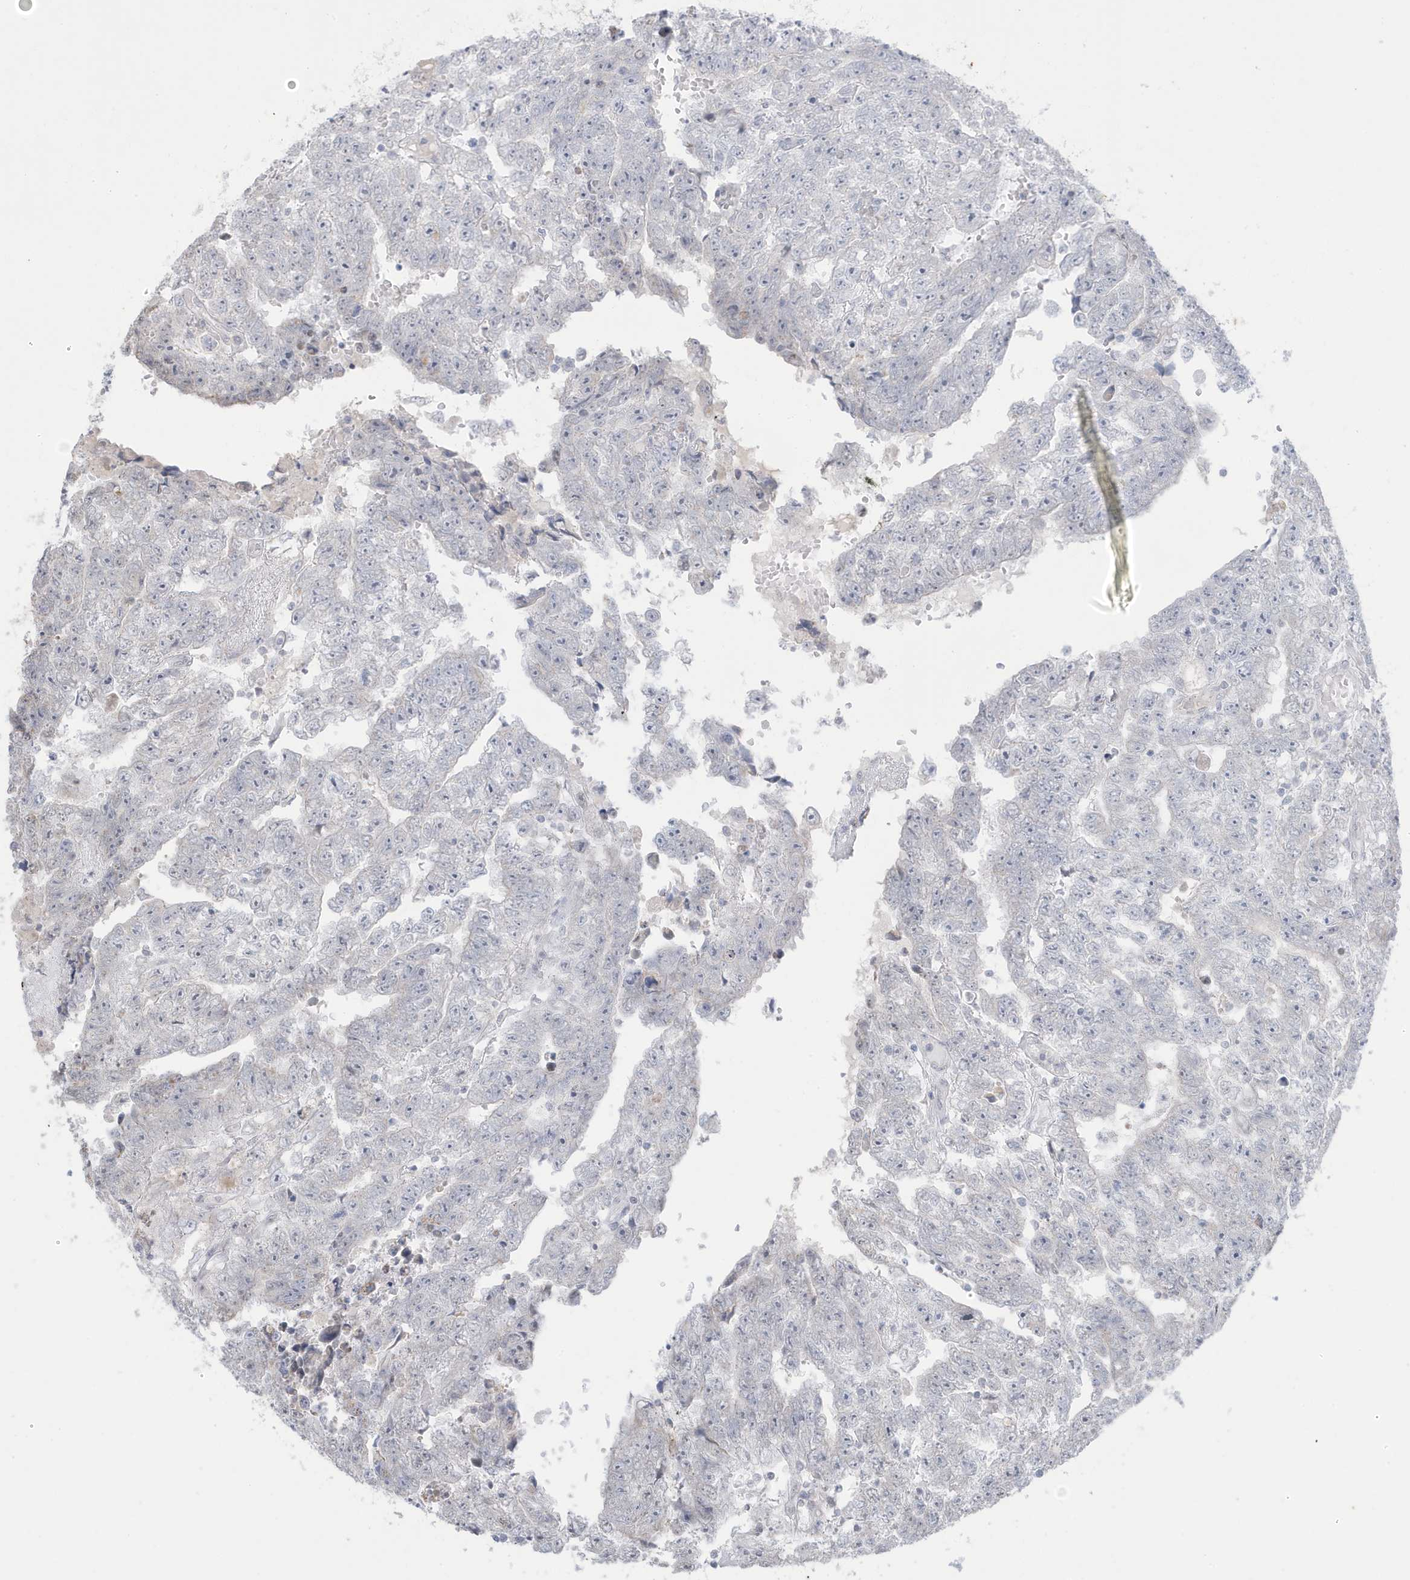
{"staining": {"intensity": "negative", "quantity": "none", "location": "none"}, "tissue": "testis cancer", "cell_type": "Tumor cells", "image_type": "cancer", "snomed": [{"axis": "morphology", "description": "Carcinoma, Embryonal, NOS"}, {"axis": "topography", "description": "Testis"}], "caption": "A photomicrograph of embryonal carcinoma (testis) stained for a protein reveals no brown staining in tumor cells. (DAB (3,3'-diaminobenzidine) IHC visualized using brightfield microscopy, high magnification).", "gene": "FNDC1", "patient": {"sex": "male", "age": 25}}